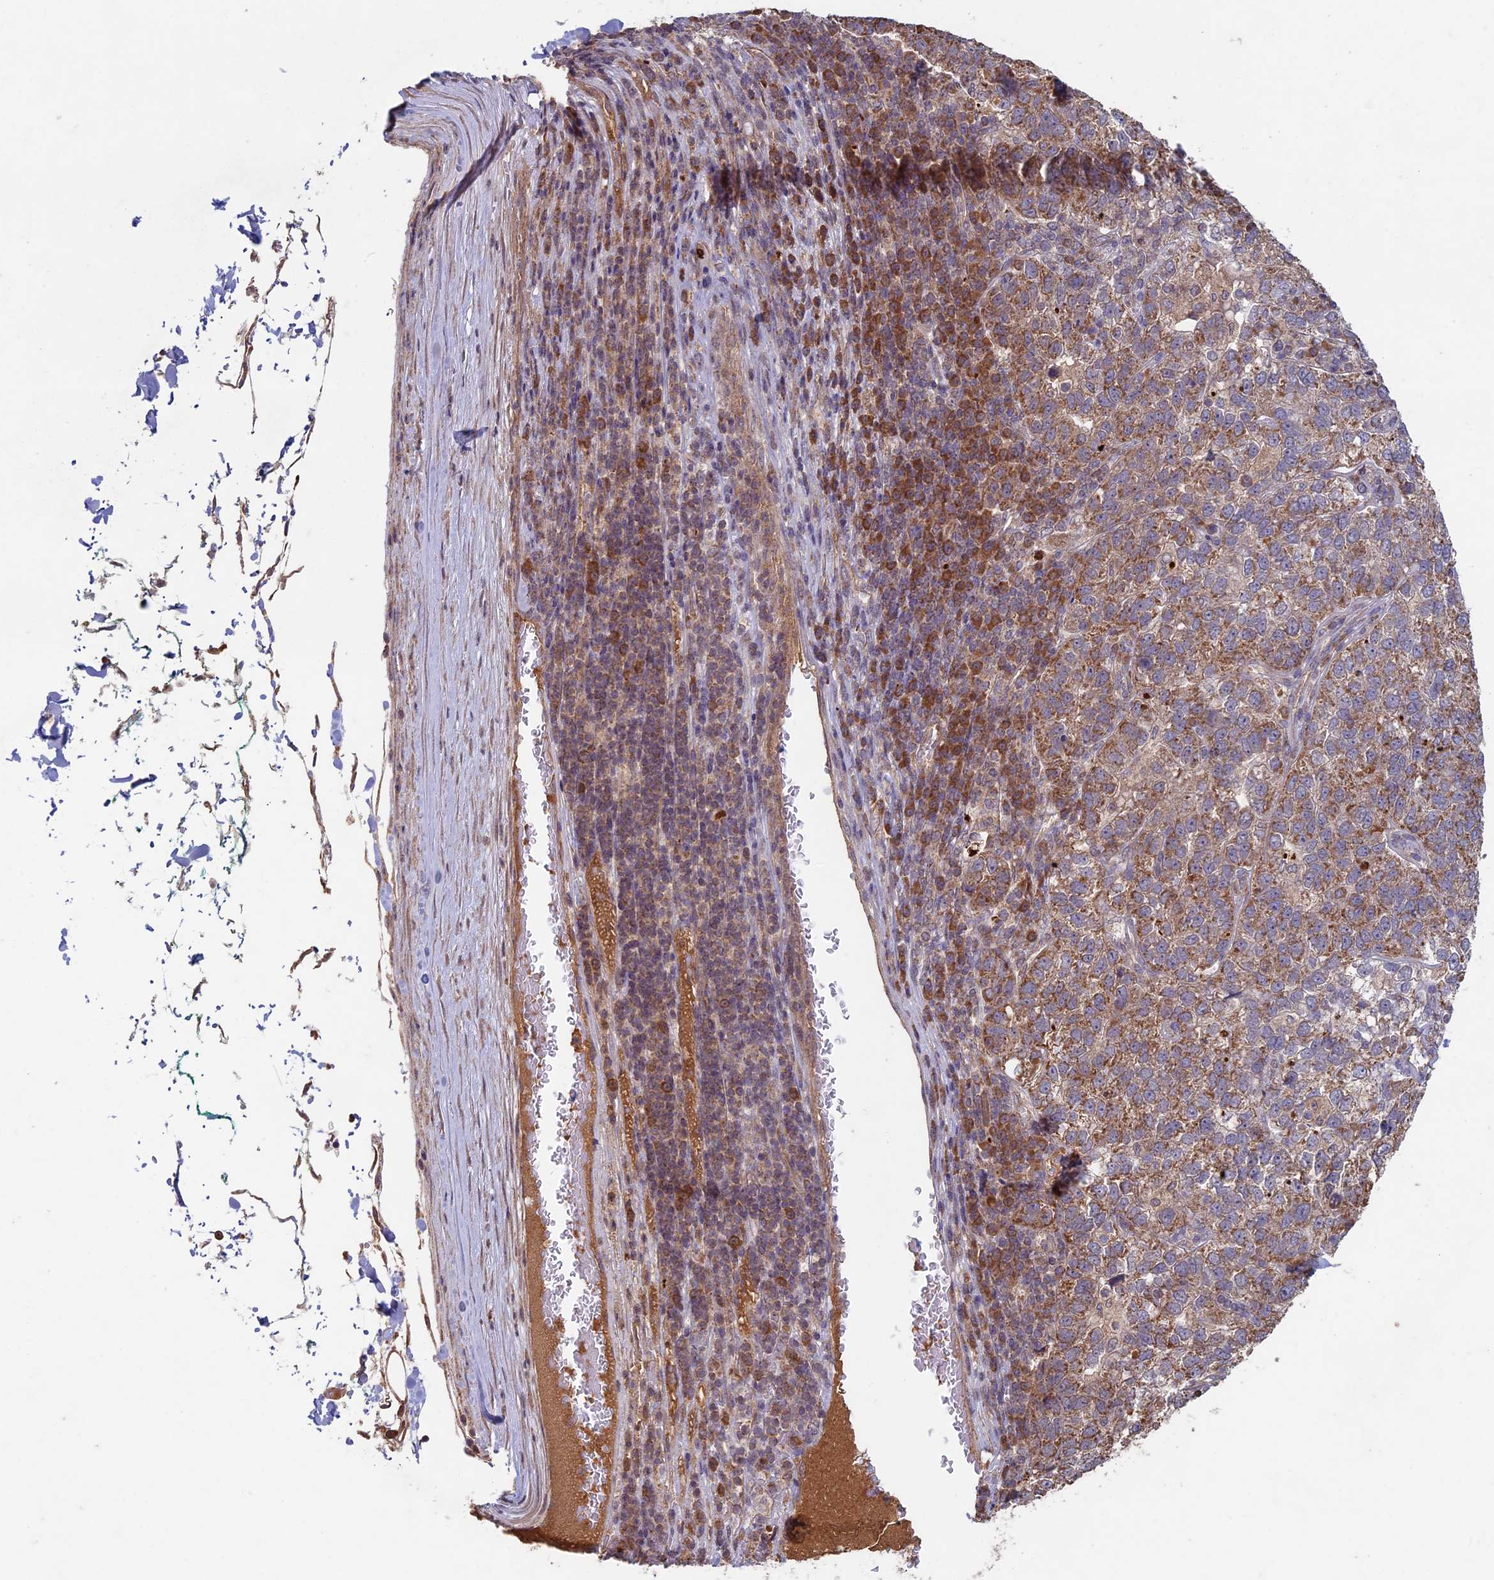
{"staining": {"intensity": "moderate", "quantity": ">75%", "location": "cytoplasmic/membranous"}, "tissue": "pancreatic cancer", "cell_type": "Tumor cells", "image_type": "cancer", "snomed": [{"axis": "morphology", "description": "Adenocarcinoma, NOS"}, {"axis": "topography", "description": "Pancreas"}], "caption": "Pancreatic adenocarcinoma stained with a protein marker reveals moderate staining in tumor cells.", "gene": "RCCD1", "patient": {"sex": "female", "age": 61}}